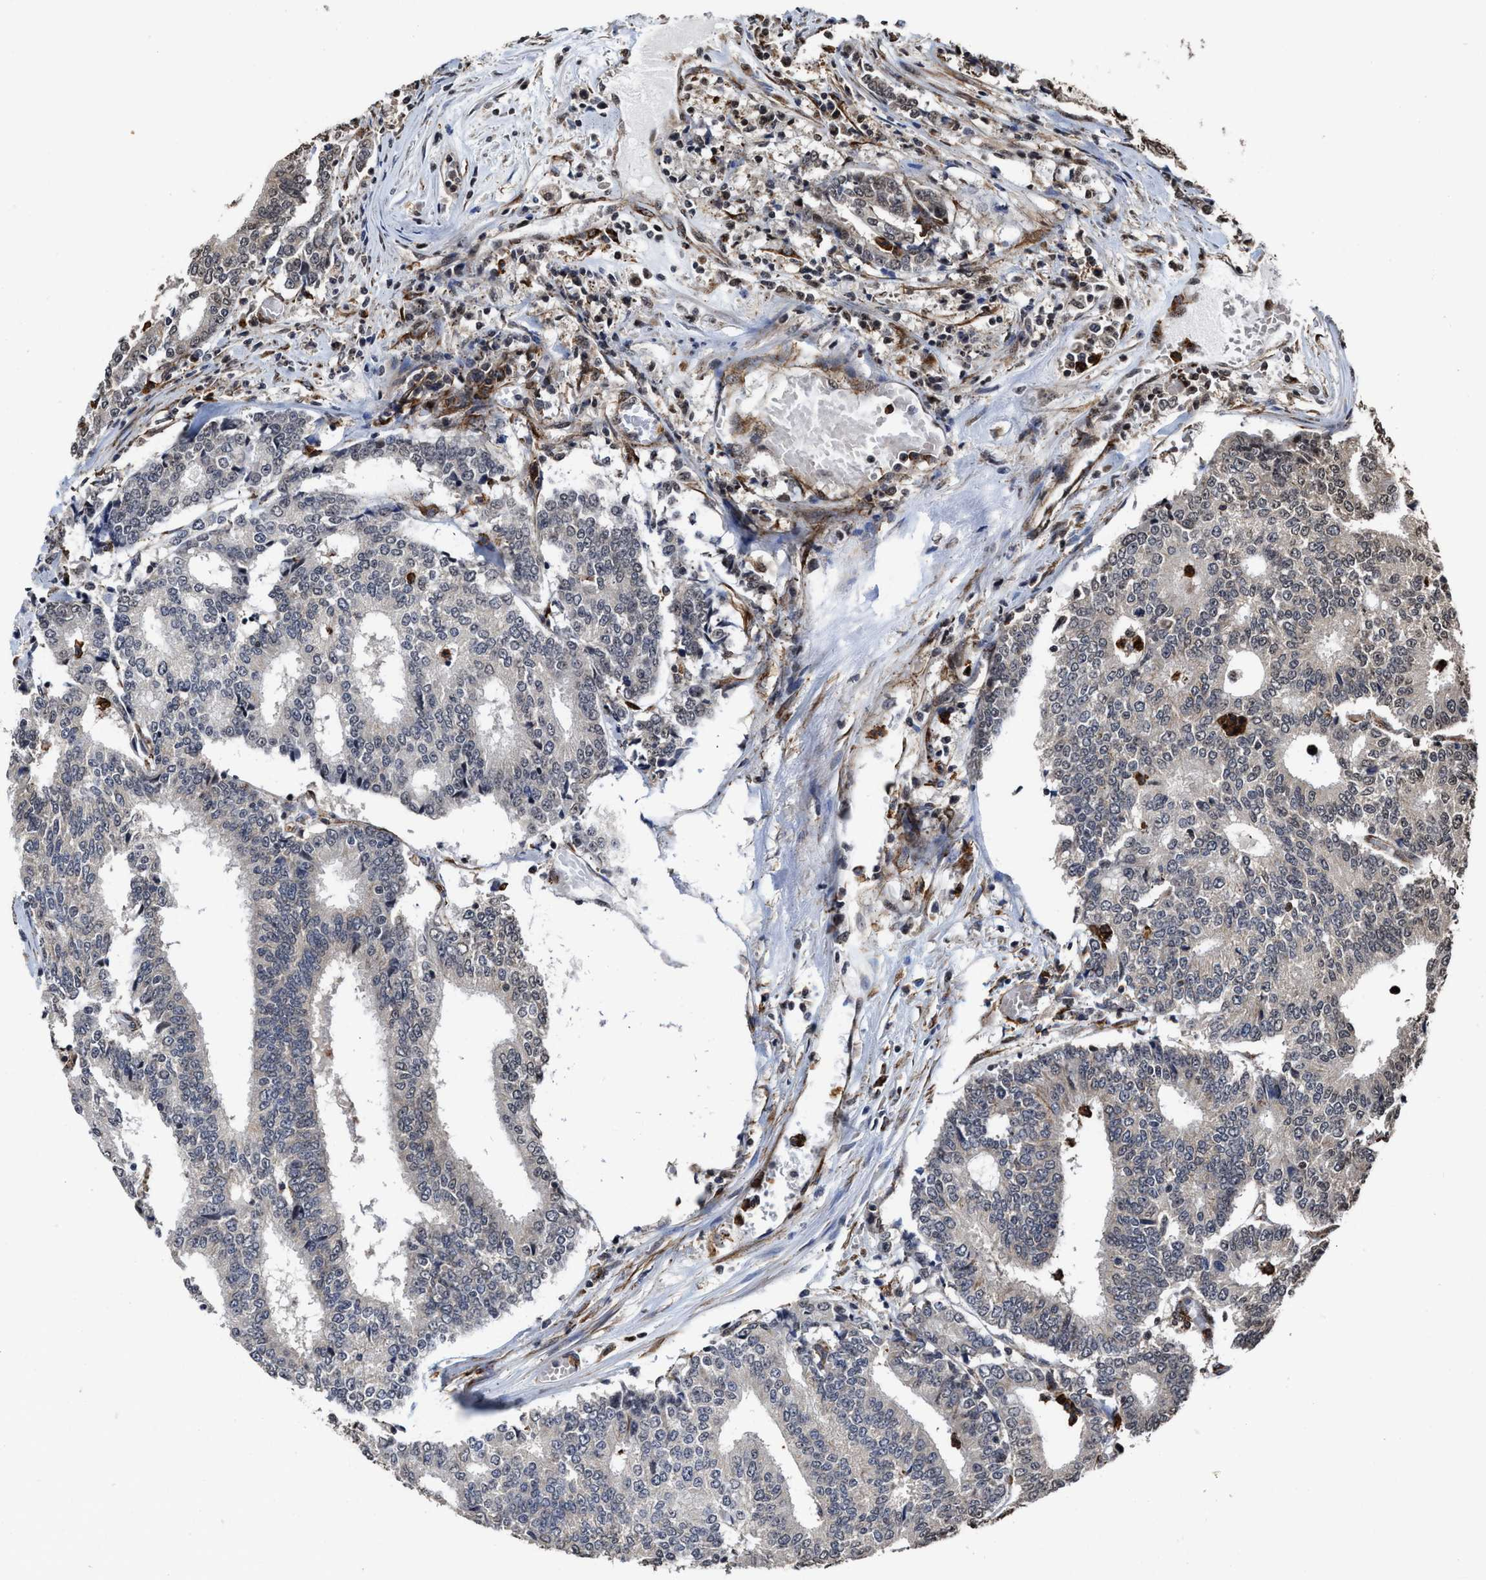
{"staining": {"intensity": "weak", "quantity": "<25%", "location": "cytoplasmic/membranous"}, "tissue": "prostate cancer", "cell_type": "Tumor cells", "image_type": "cancer", "snomed": [{"axis": "morphology", "description": "Normal tissue, NOS"}, {"axis": "morphology", "description": "Adenocarcinoma, High grade"}, {"axis": "topography", "description": "Prostate"}, {"axis": "topography", "description": "Seminal veicle"}], "caption": "Image shows no protein staining in tumor cells of prostate high-grade adenocarcinoma tissue.", "gene": "SEPTIN2", "patient": {"sex": "male", "age": 55}}